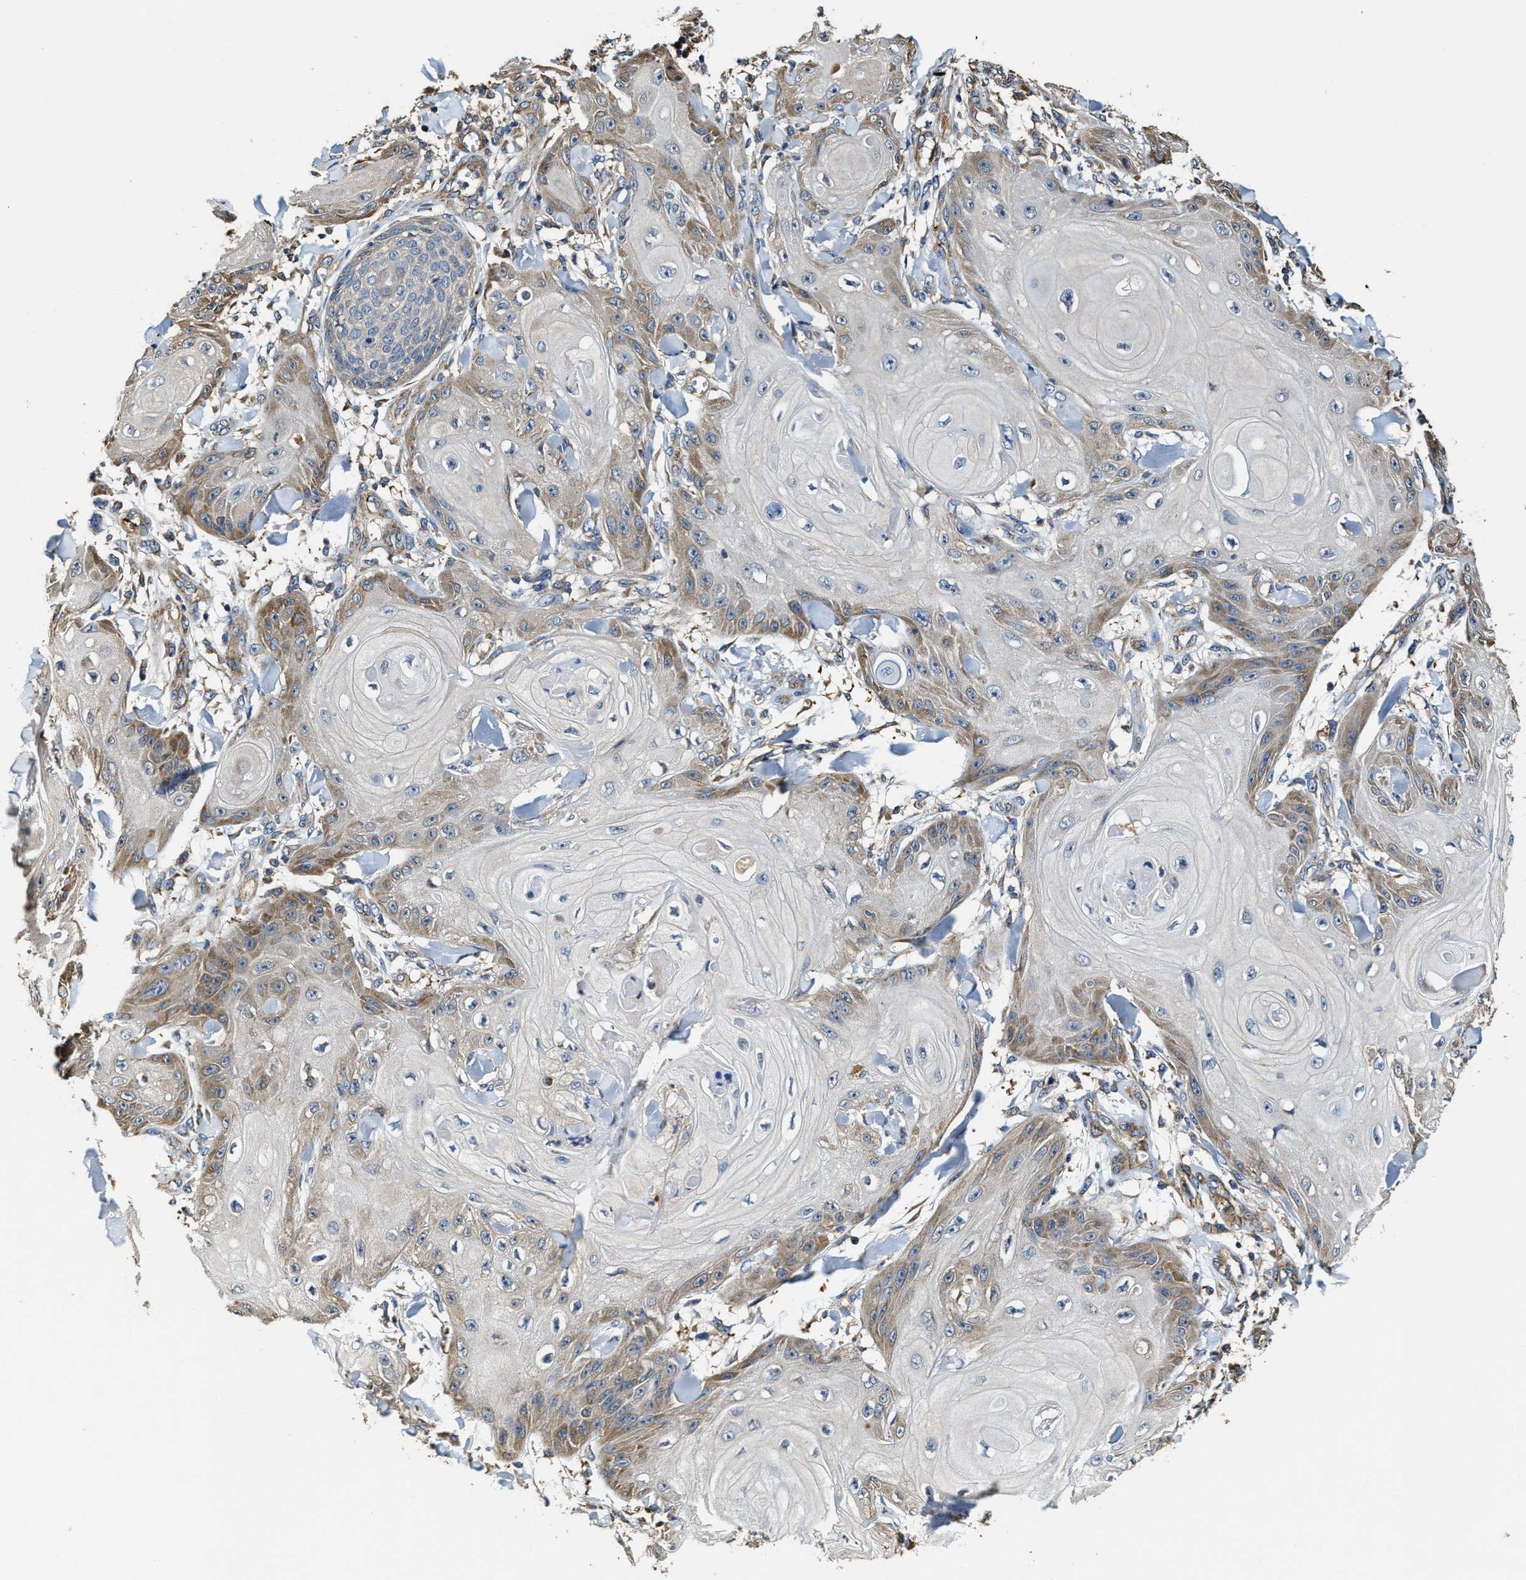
{"staining": {"intensity": "moderate", "quantity": "25%-75%", "location": "cytoplasmic/membranous"}, "tissue": "skin cancer", "cell_type": "Tumor cells", "image_type": "cancer", "snomed": [{"axis": "morphology", "description": "Squamous cell carcinoma, NOS"}, {"axis": "topography", "description": "Skin"}], "caption": "Protein expression analysis of human skin cancer reveals moderate cytoplasmic/membranous staining in about 25%-75% of tumor cells.", "gene": "GFRA3", "patient": {"sex": "male", "age": 74}}